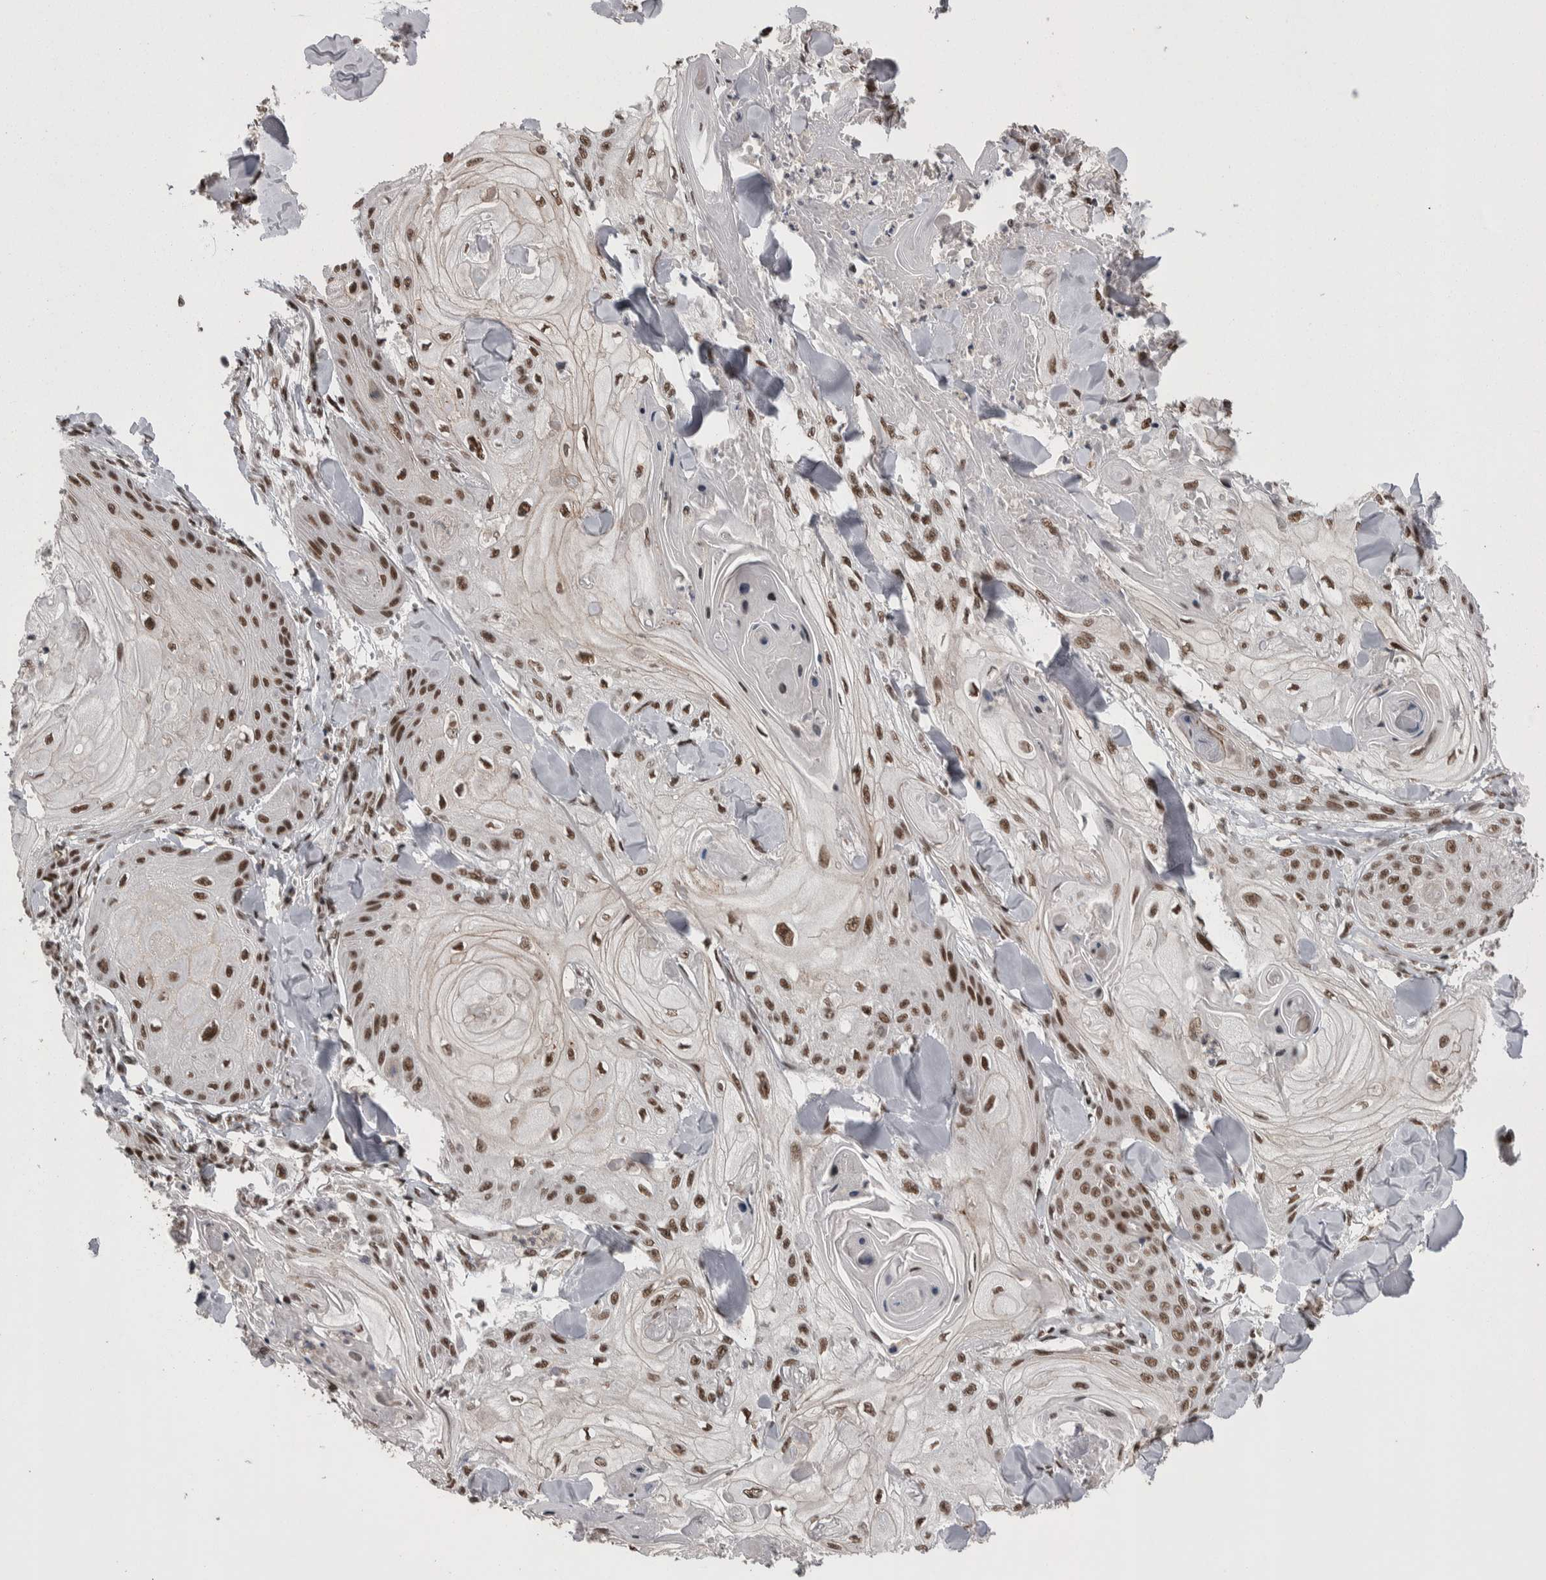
{"staining": {"intensity": "moderate", "quantity": ">75%", "location": "nuclear"}, "tissue": "skin cancer", "cell_type": "Tumor cells", "image_type": "cancer", "snomed": [{"axis": "morphology", "description": "Squamous cell carcinoma, NOS"}, {"axis": "topography", "description": "Skin"}], "caption": "Human skin cancer stained with a protein marker reveals moderate staining in tumor cells.", "gene": "DMTF1", "patient": {"sex": "male", "age": 74}}